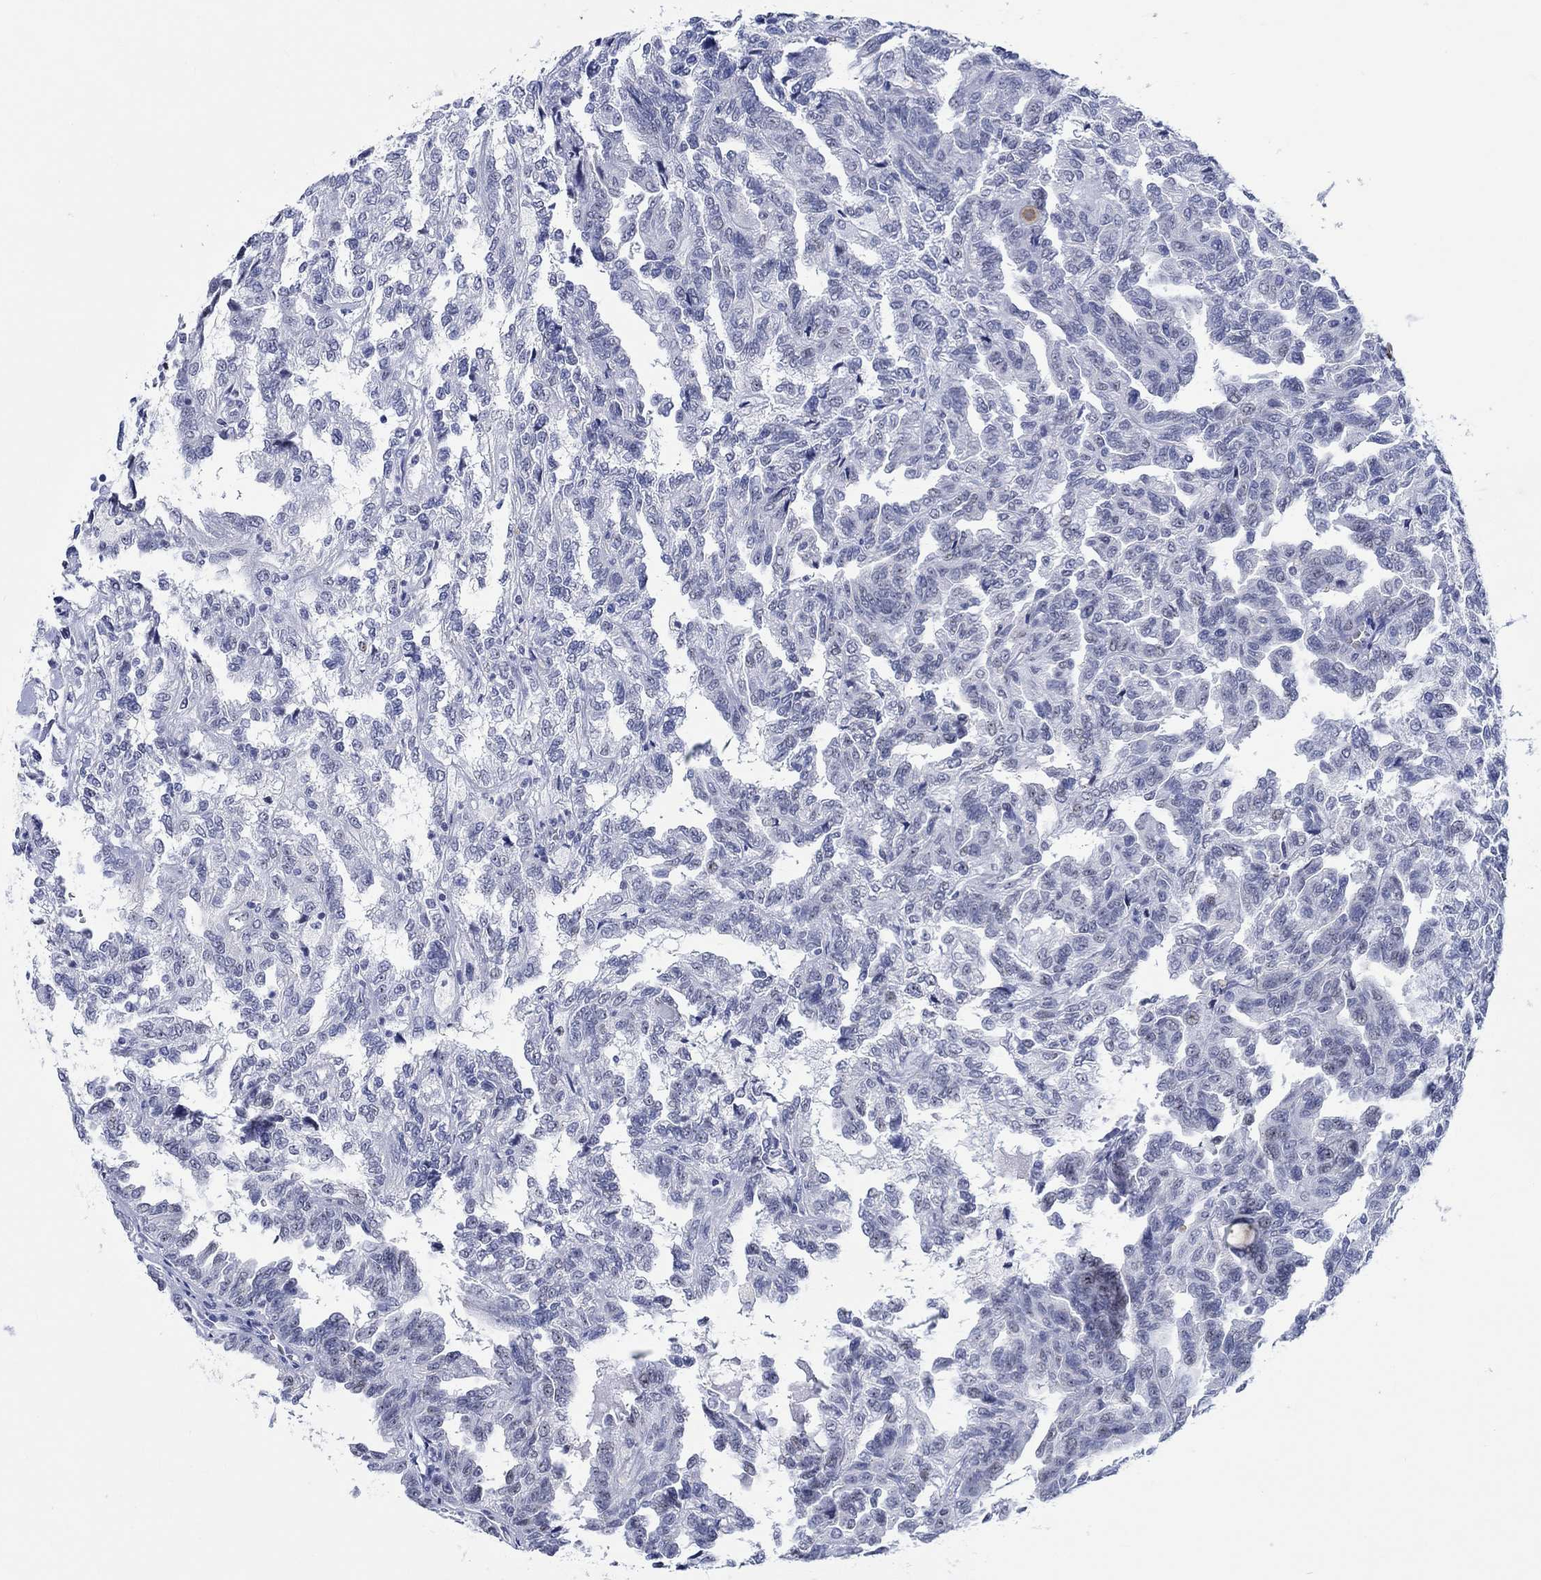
{"staining": {"intensity": "weak", "quantity": "<25%", "location": "nuclear"}, "tissue": "renal cancer", "cell_type": "Tumor cells", "image_type": "cancer", "snomed": [{"axis": "morphology", "description": "Adenocarcinoma, NOS"}, {"axis": "topography", "description": "Kidney"}], "caption": "The IHC micrograph has no significant expression in tumor cells of renal adenocarcinoma tissue.", "gene": "ZNF446", "patient": {"sex": "male", "age": 79}}